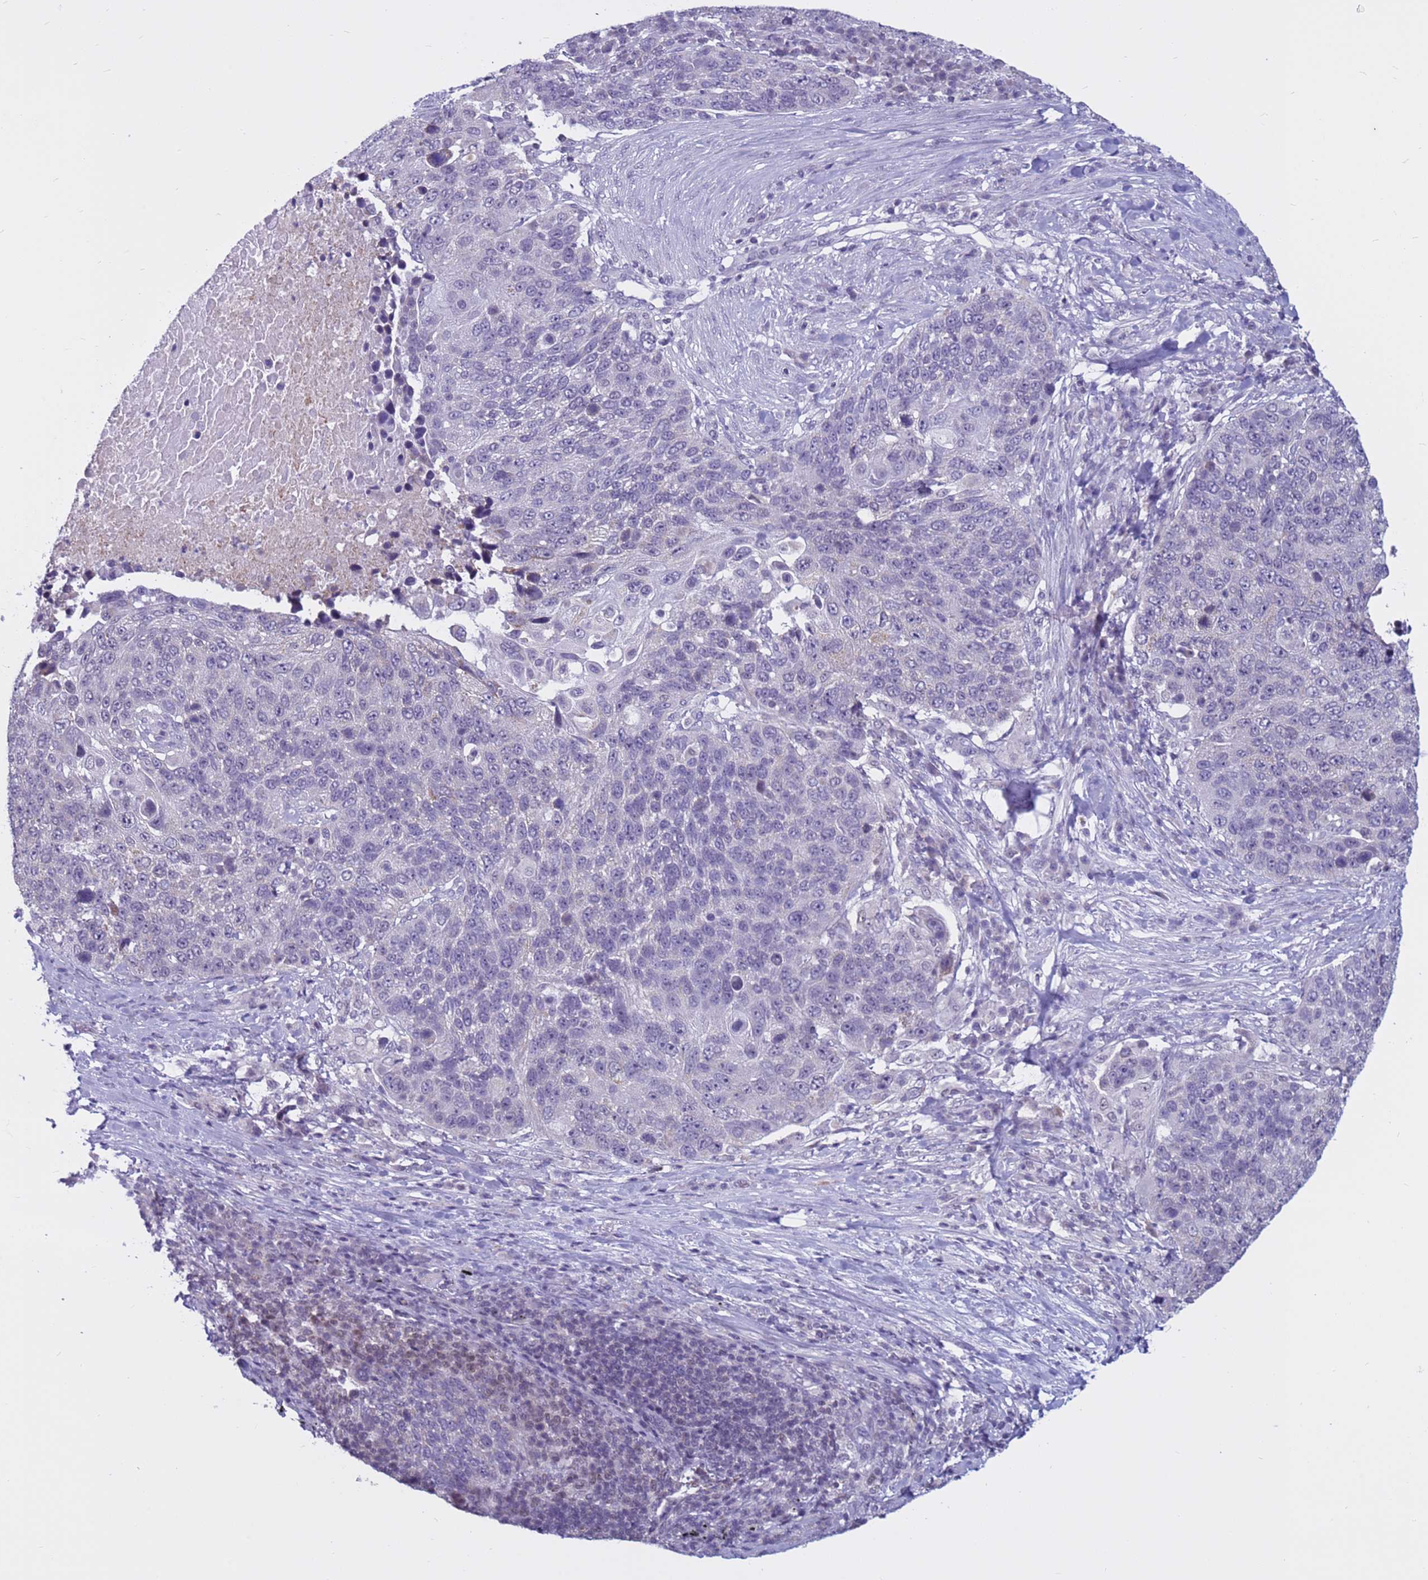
{"staining": {"intensity": "negative", "quantity": "none", "location": "none"}, "tissue": "lung cancer", "cell_type": "Tumor cells", "image_type": "cancer", "snomed": [{"axis": "morphology", "description": "Normal tissue, NOS"}, {"axis": "morphology", "description": "Squamous cell carcinoma, NOS"}, {"axis": "topography", "description": "Lymph node"}, {"axis": "topography", "description": "Lung"}], "caption": "Immunohistochemistry (IHC) histopathology image of human squamous cell carcinoma (lung) stained for a protein (brown), which exhibits no staining in tumor cells.", "gene": "CDK2AP2", "patient": {"sex": "male", "age": 66}}